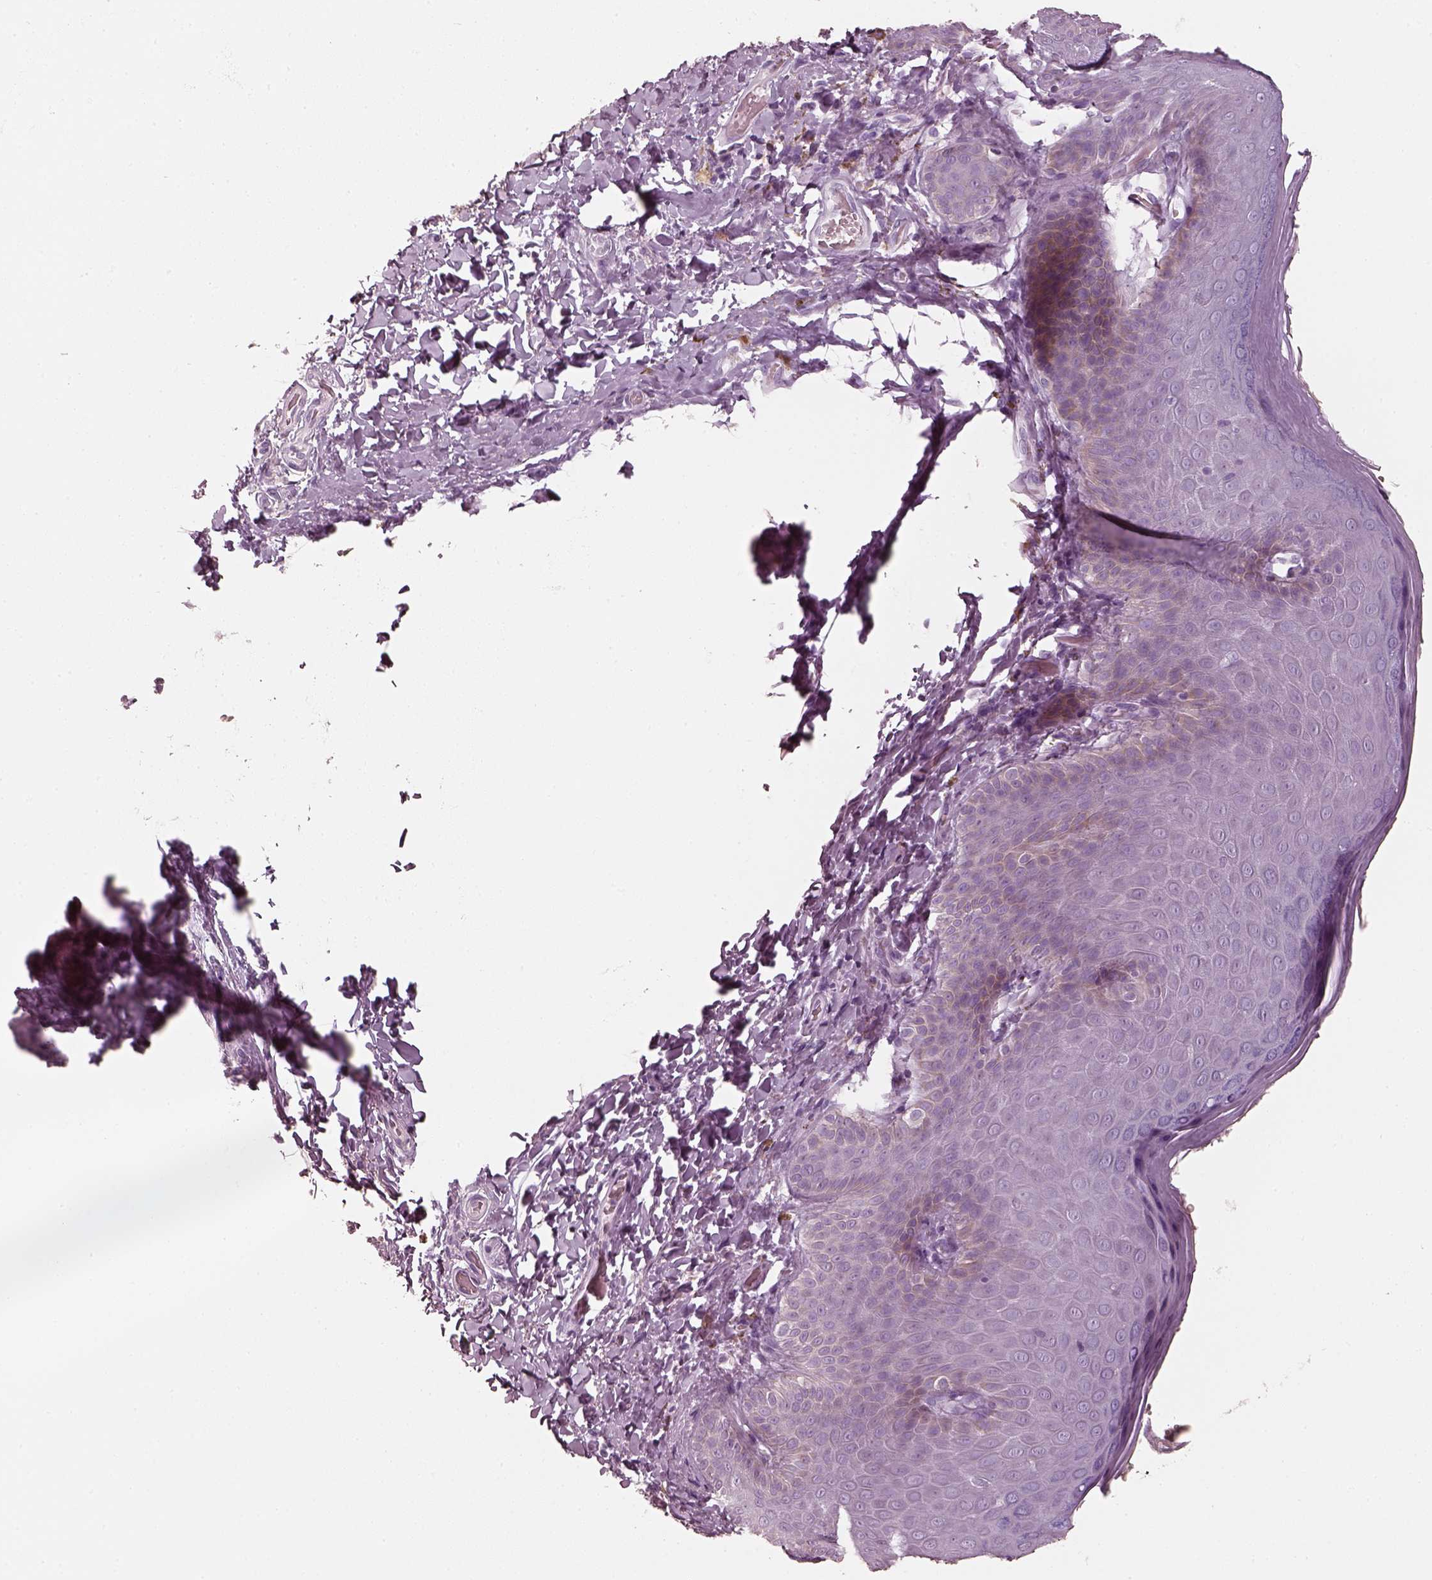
{"staining": {"intensity": "negative", "quantity": "none", "location": "none"}, "tissue": "skin", "cell_type": "Epidermal cells", "image_type": "normal", "snomed": [{"axis": "morphology", "description": "Normal tissue, NOS"}, {"axis": "topography", "description": "Anal"}], "caption": "A high-resolution histopathology image shows immunohistochemistry (IHC) staining of benign skin, which displays no significant staining in epidermal cells.", "gene": "R3HDML", "patient": {"sex": "male", "age": 53}}